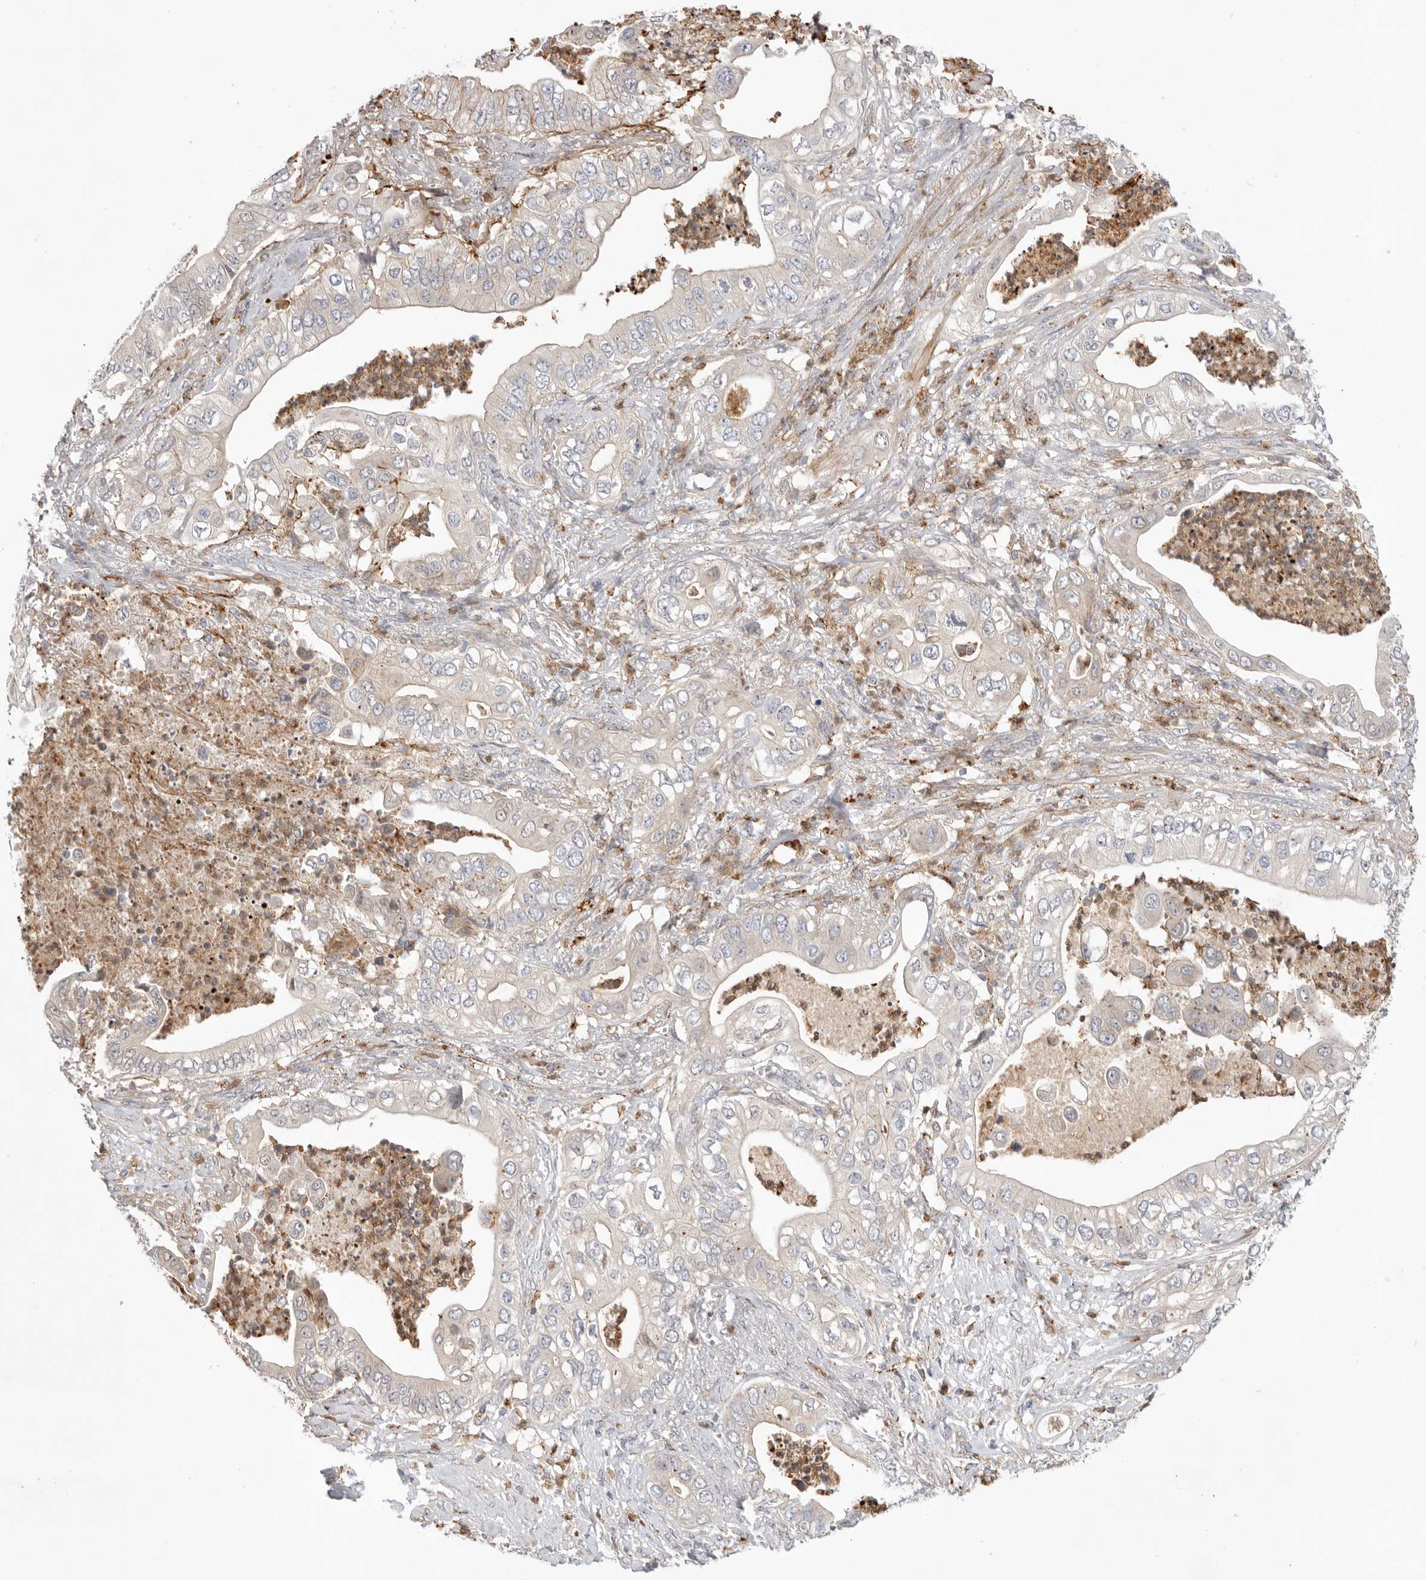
{"staining": {"intensity": "negative", "quantity": "none", "location": "none"}, "tissue": "pancreatic cancer", "cell_type": "Tumor cells", "image_type": "cancer", "snomed": [{"axis": "morphology", "description": "Adenocarcinoma, NOS"}, {"axis": "topography", "description": "Pancreas"}], "caption": "Tumor cells are negative for protein expression in human adenocarcinoma (pancreatic). (DAB (3,3'-diaminobenzidine) immunohistochemistry, high magnification).", "gene": "GNE", "patient": {"sex": "female", "age": 78}}